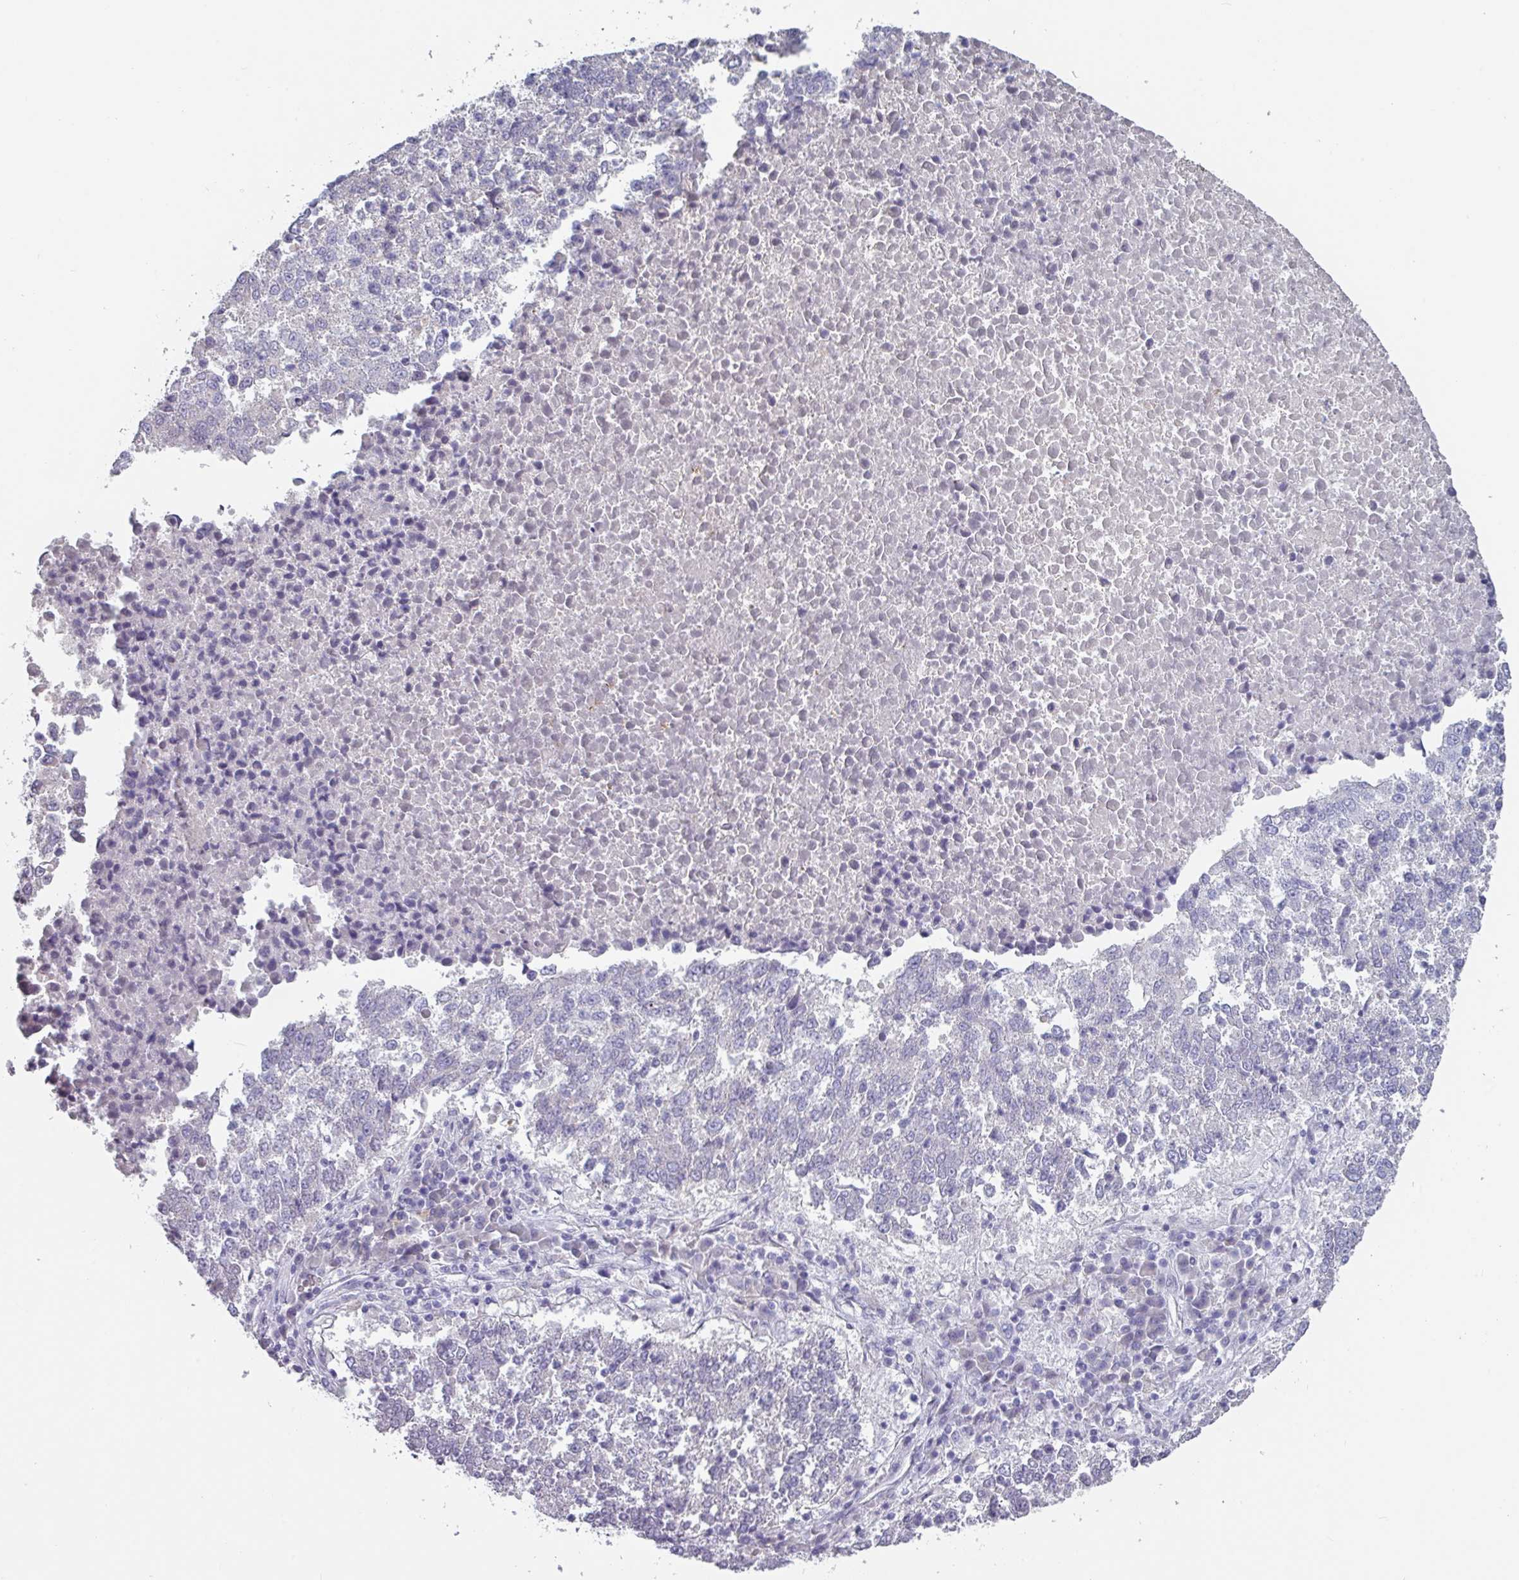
{"staining": {"intensity": "negative", "quantity": "none", "location": "none"}, "tissue": "lung cancer", "cell_type": "Tumor cells", "image_type": "cancer", "snomed": [{"axis": "morphology", "description": "Squamous cell carcinoma, NOS"}, {"axis": "topography", "description": "Lung"}], "caption": "High power microscopy image of an IHC micrograph of lung cancer (squamous cell carcinoma), revealing no significant staining in tumor cells.", "gene": "OR2T10", "patient": {"sex": "male", "age": 73}}